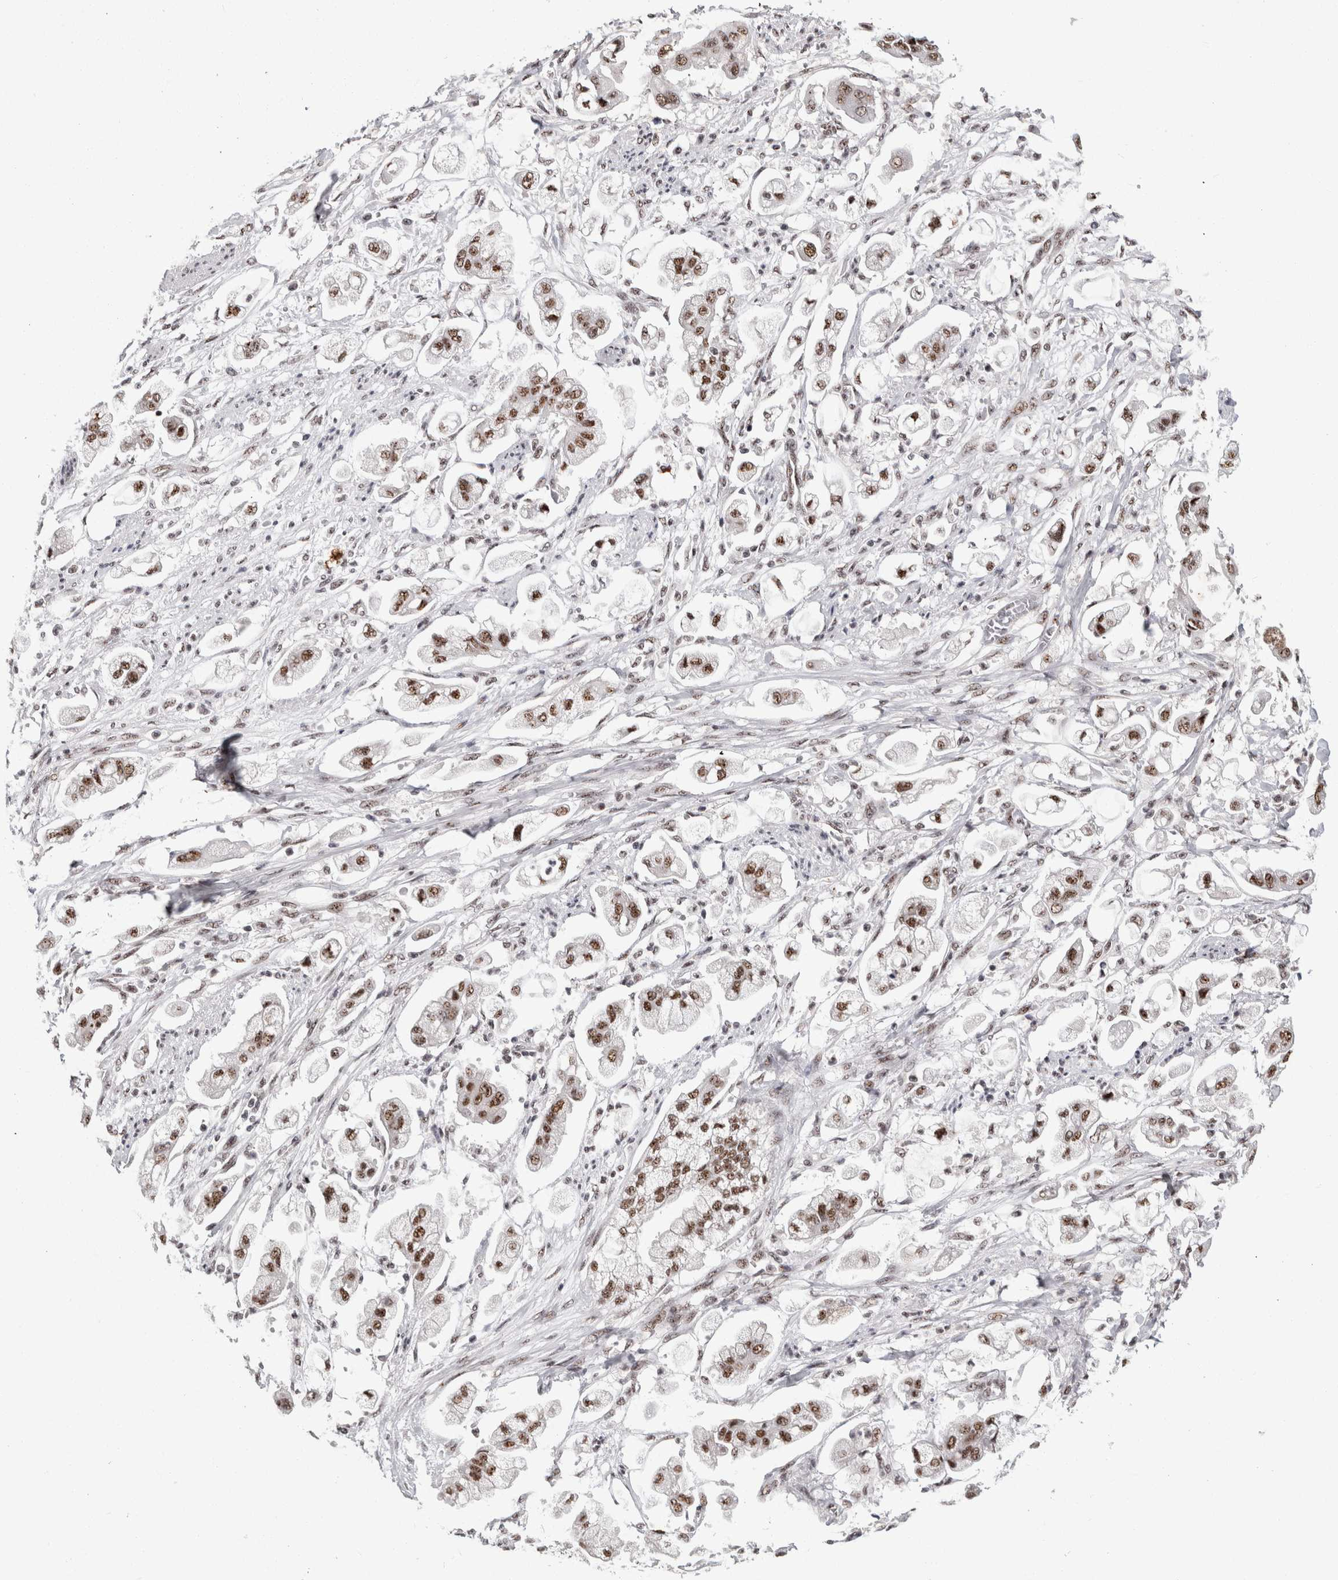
{"staining": {"intensity": "moderate", "quantity": ">75%", "location": "nuclear"}, "tissue": "stomach cancer", "cell_type": "Tumor cells", "image_type": "cancer", "snomed": [{"axis": "morphology", "description": "Adenocarcinoma, NOS"}, {"axis": "topography", "description": "Stomach"}], "caption": "The immunohistochemical stain shows moderate nuclear positivity in tumor cells of adenocarcinoma (stomach) tissue.", "gene": "MKNK1", "patient": {"sex": "male", "age": 62}}